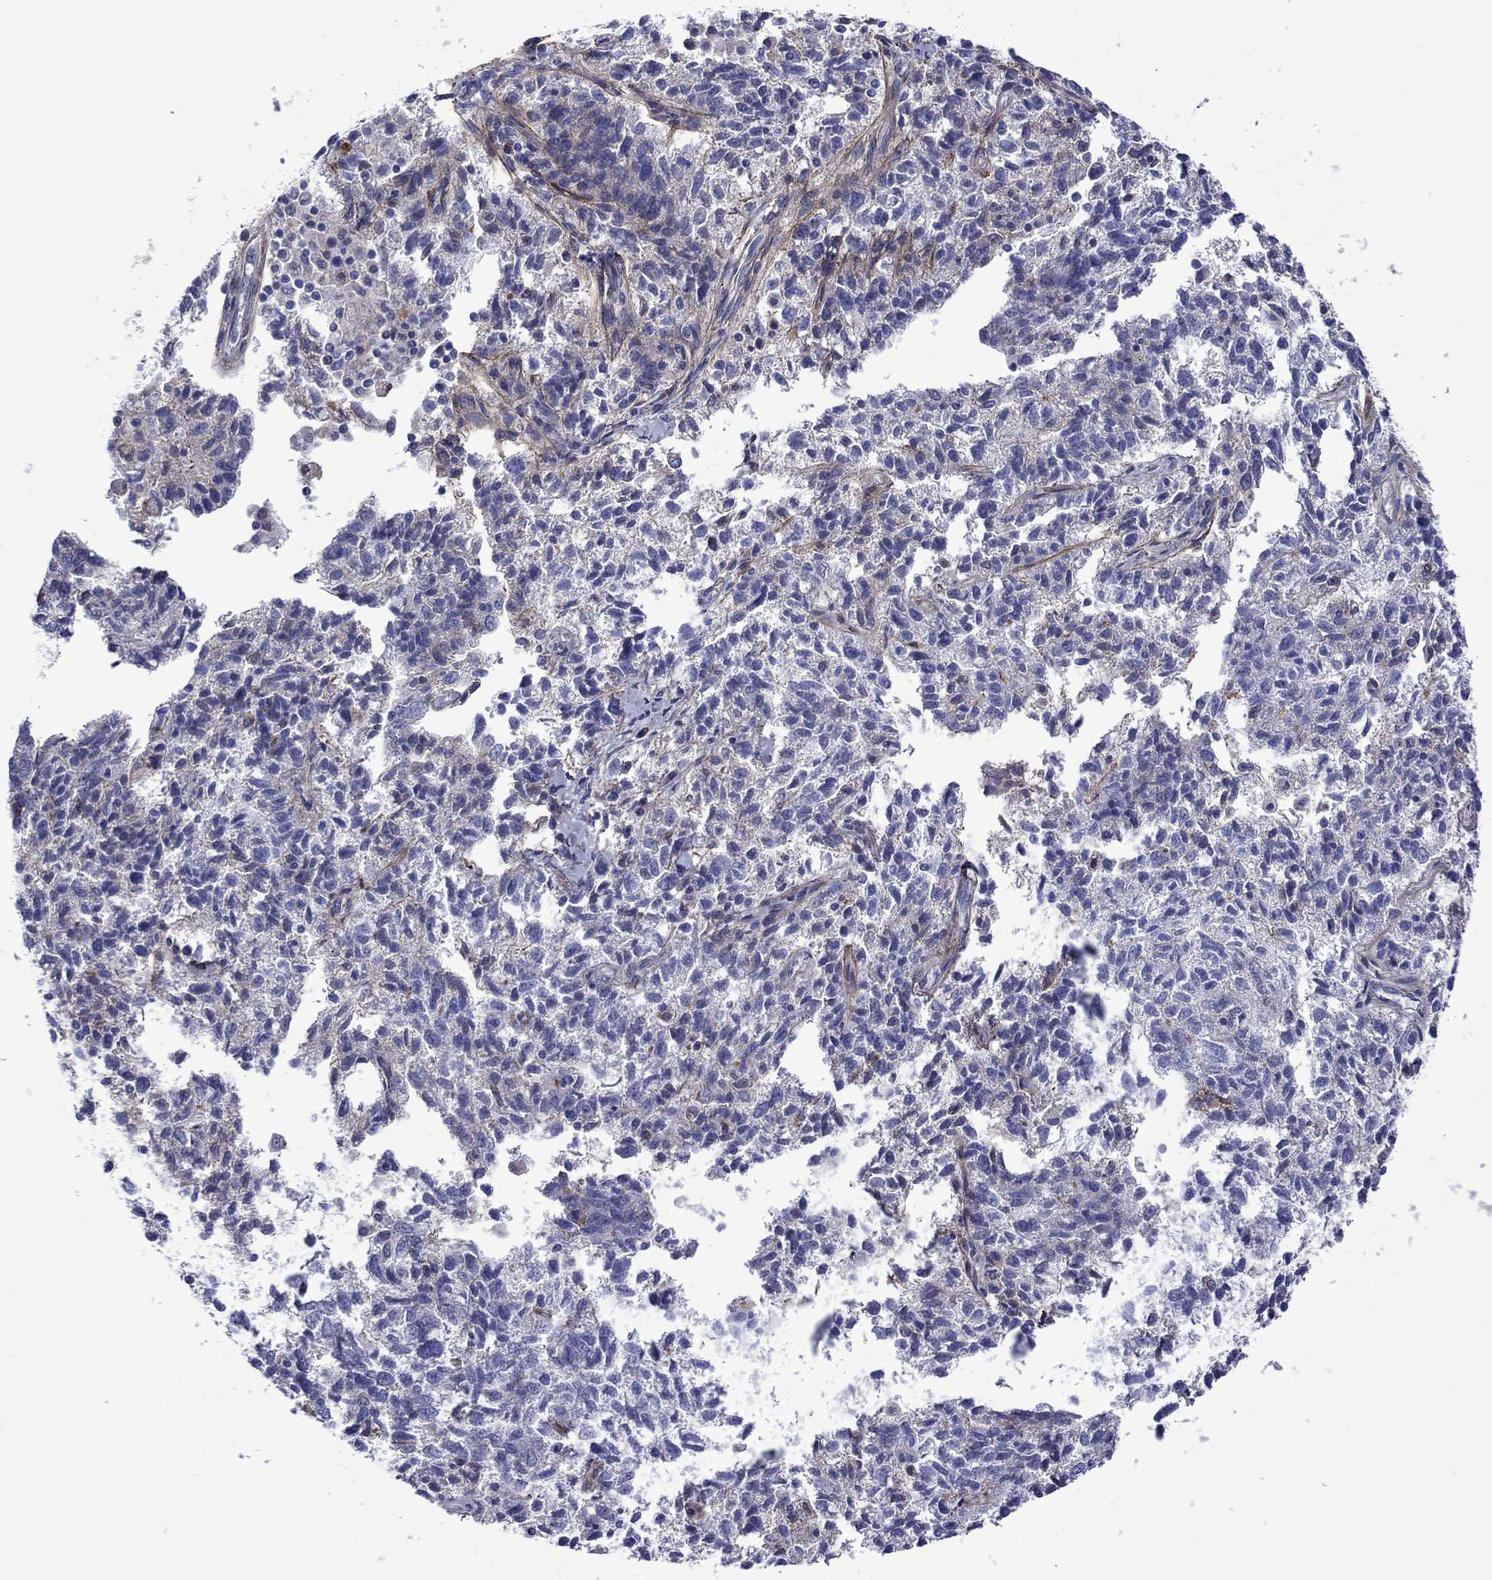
{"staining": {"intensity": "negative", "quantity": "none", "location": "none"}, "tissue": "ovarian cancer", "cell_type": "Tumor cells", "image_type": "cancer", "snomed": [{"axis": "morphology", "description": "Cystadenocarcinoma, serous, NOS"}, {"axis": "topography", "description": "Ovary"}], "caption": "Ovarian serous cystadenocarcinoma was stained to show a protein in brown. There is no significant positivity in tumor cells.", "gene": "HSPG2", "patient": {"sex": "female", "age": 71}}